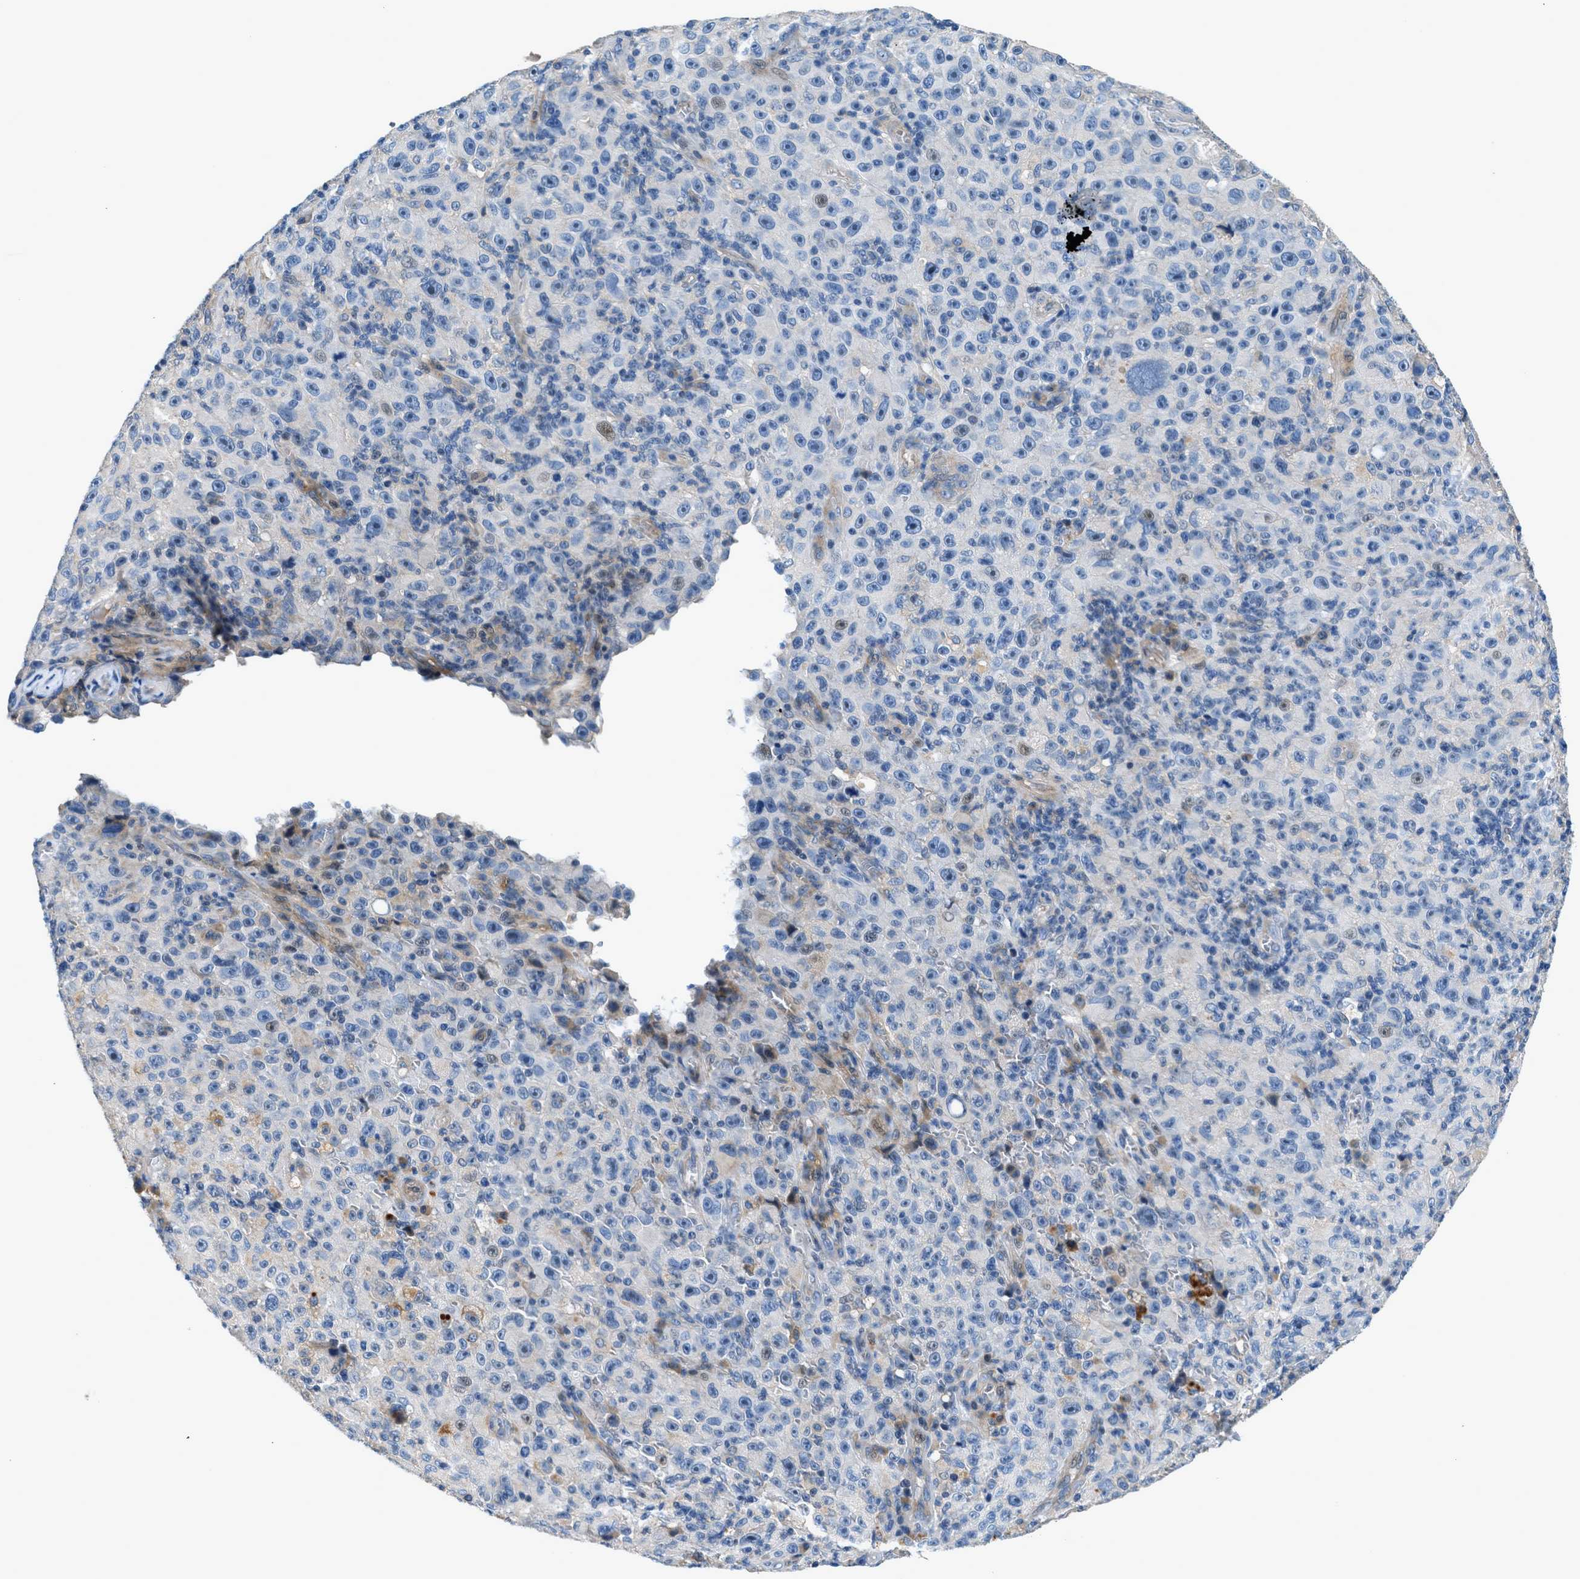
{"staining": {"intensity": "negative", "quantity": "none", "location": "none"}, "tissue": "melanoma", "cell_type": "Tumor cells", "image_type": "cancer", "snomed": [{"axis": "morphology", "description": "Malignant melanoma, NOS"}, {"axis": "topography", "description": "Skin"}], "caption": "IHC of malignant melanoma reveals no expression in tumor cells. (DAB immunohistochemistry (IHC) visualized using brightfield microscopy, high magnification).", "gene": "RWDD2B", "patient": {"sex": "female", "age": 82}}